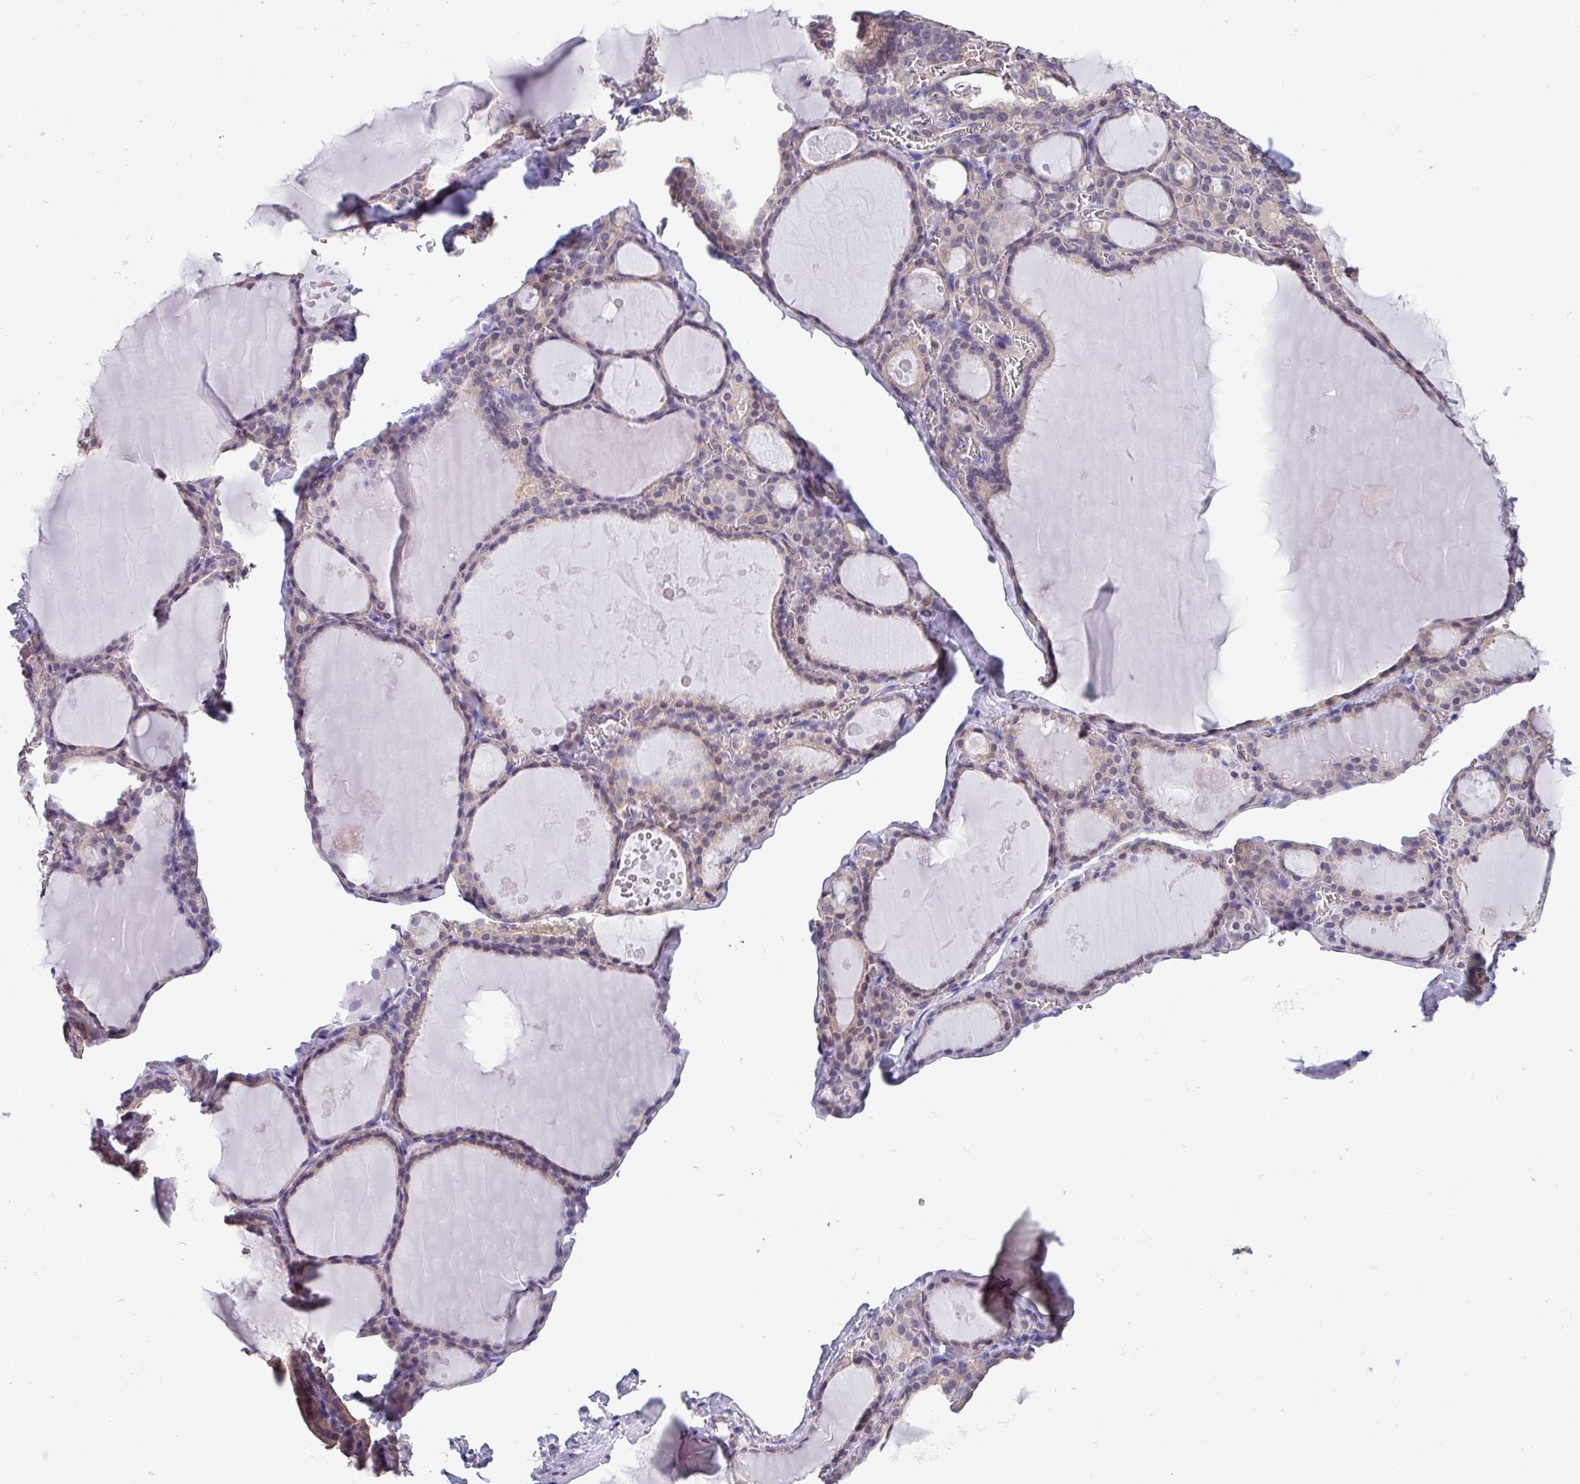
{"staining": {"intensity": "moderate", "quantity": "25%-75%", "location": "cytoplasmic/membranous,nuclear"}, "tissue": "thyroid gland", "cell_type": "Glandular cells", "image_type": "normal", "snomed": [{"axis": "morphology", "description": "Normal tissue, NOS"}, {"axis": "topography", "description": "Thyroid gland"}], "caption": "Immunohistochemistry photomicrograph of benign human thyroid gland stained for a protein (brown), which exhibits medium levels of moderate cytoplasmic/membranous,nuclear expression in about 25%-75% of glandular cells.", "gene": "C20orf27", "patient": {"sex": "male", "age": 56}}